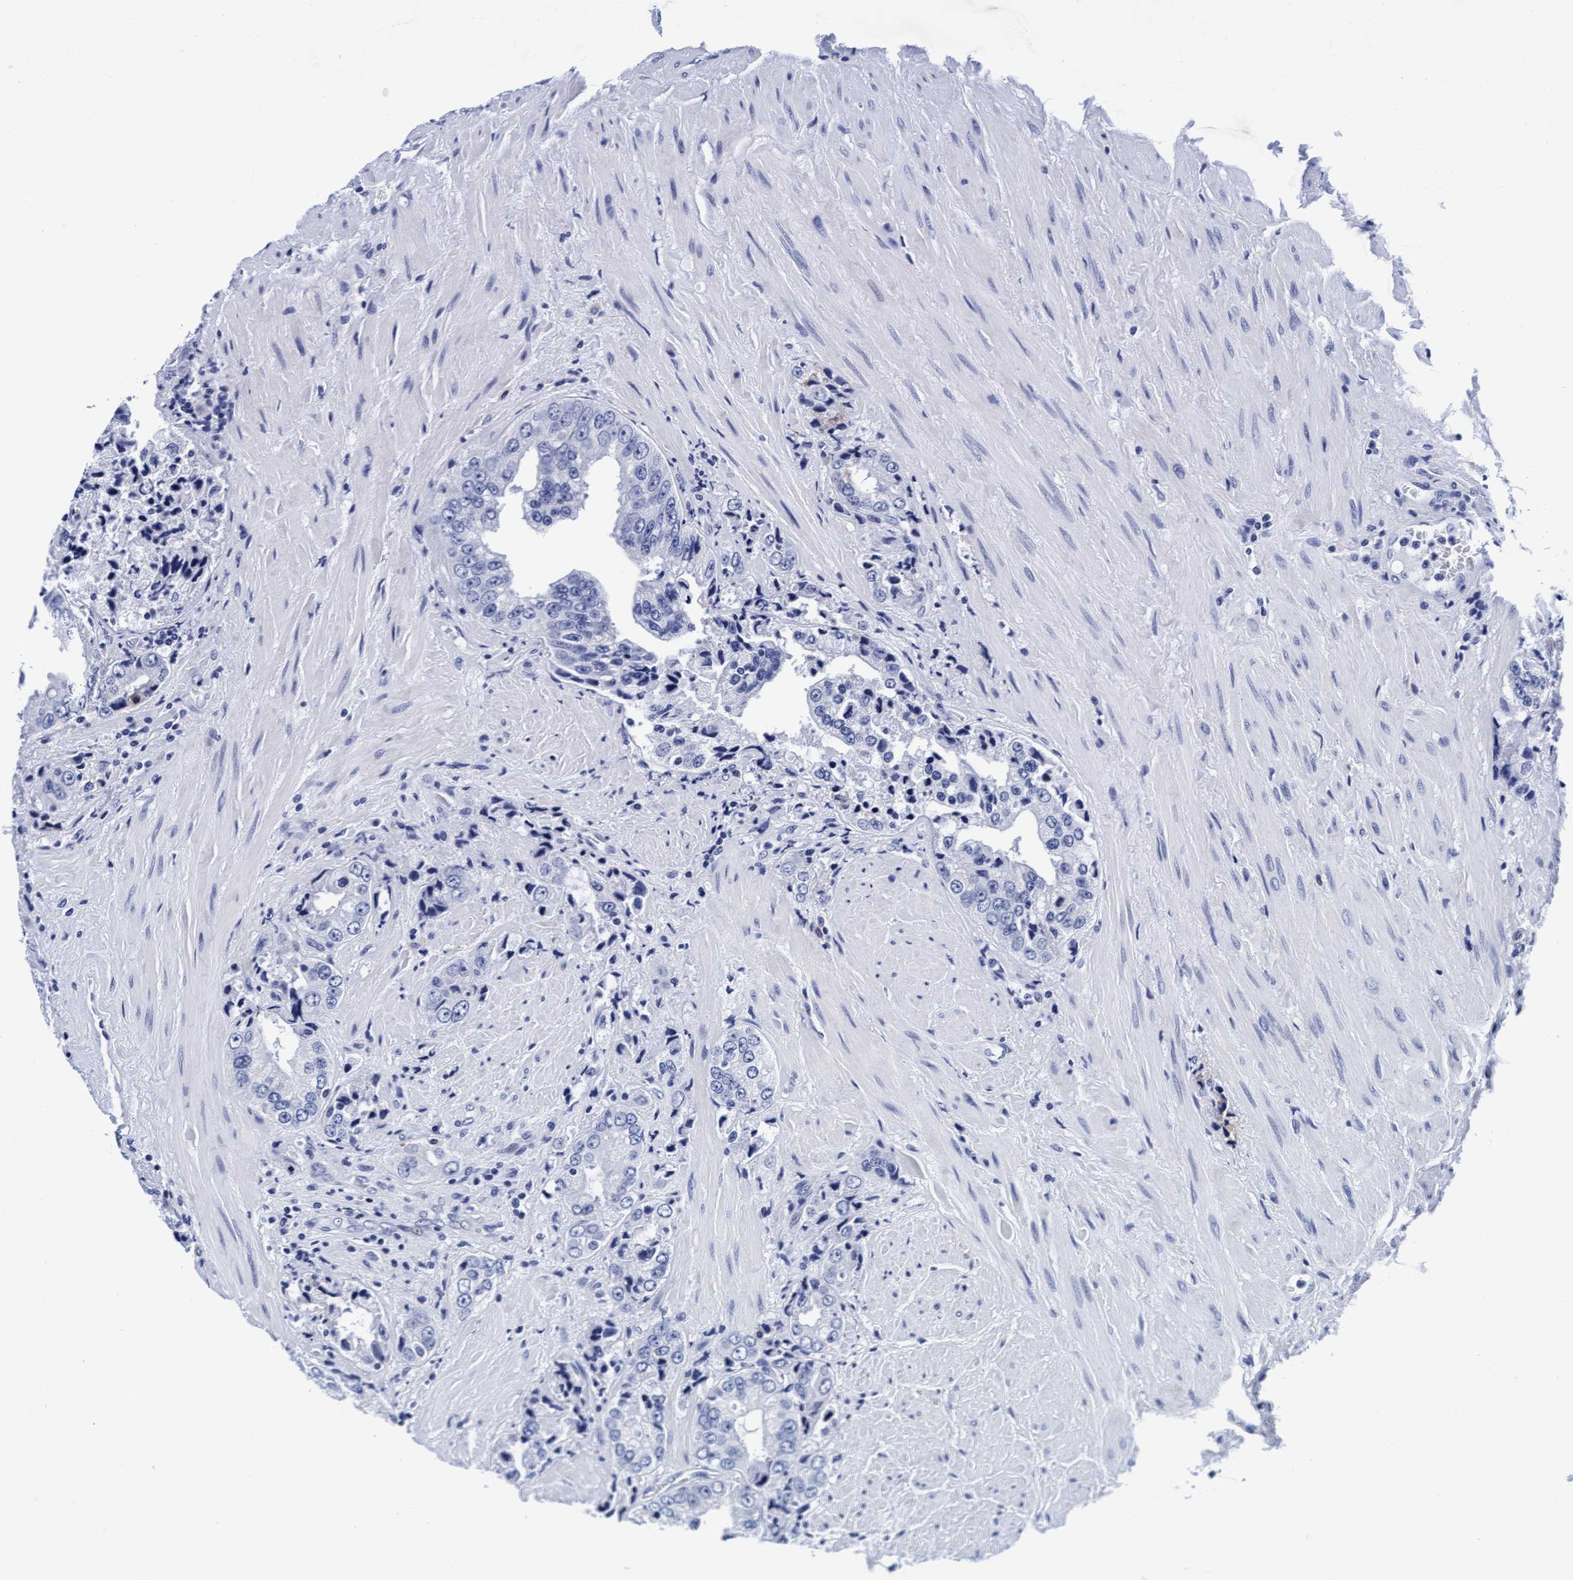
{"staining": {"intensity": "negative", "quantity": "none", "location": "none"}, "tissue": "prostate cancer", "cell_type": "Tumor cells", "image_type": "cancer", "snomed": [{"axis": "morphology", "description": "Adenocarcinoma, High grade"}, {"axis": "topography", "description": "Prostate"}], "caption": "Human high-grade adenocarcinoma (prostate) stained for a protein using IHC demonstrates no expression in tumor cells.", "gene": "ARSG", "patient": {"sex": "male", "age": 61}}